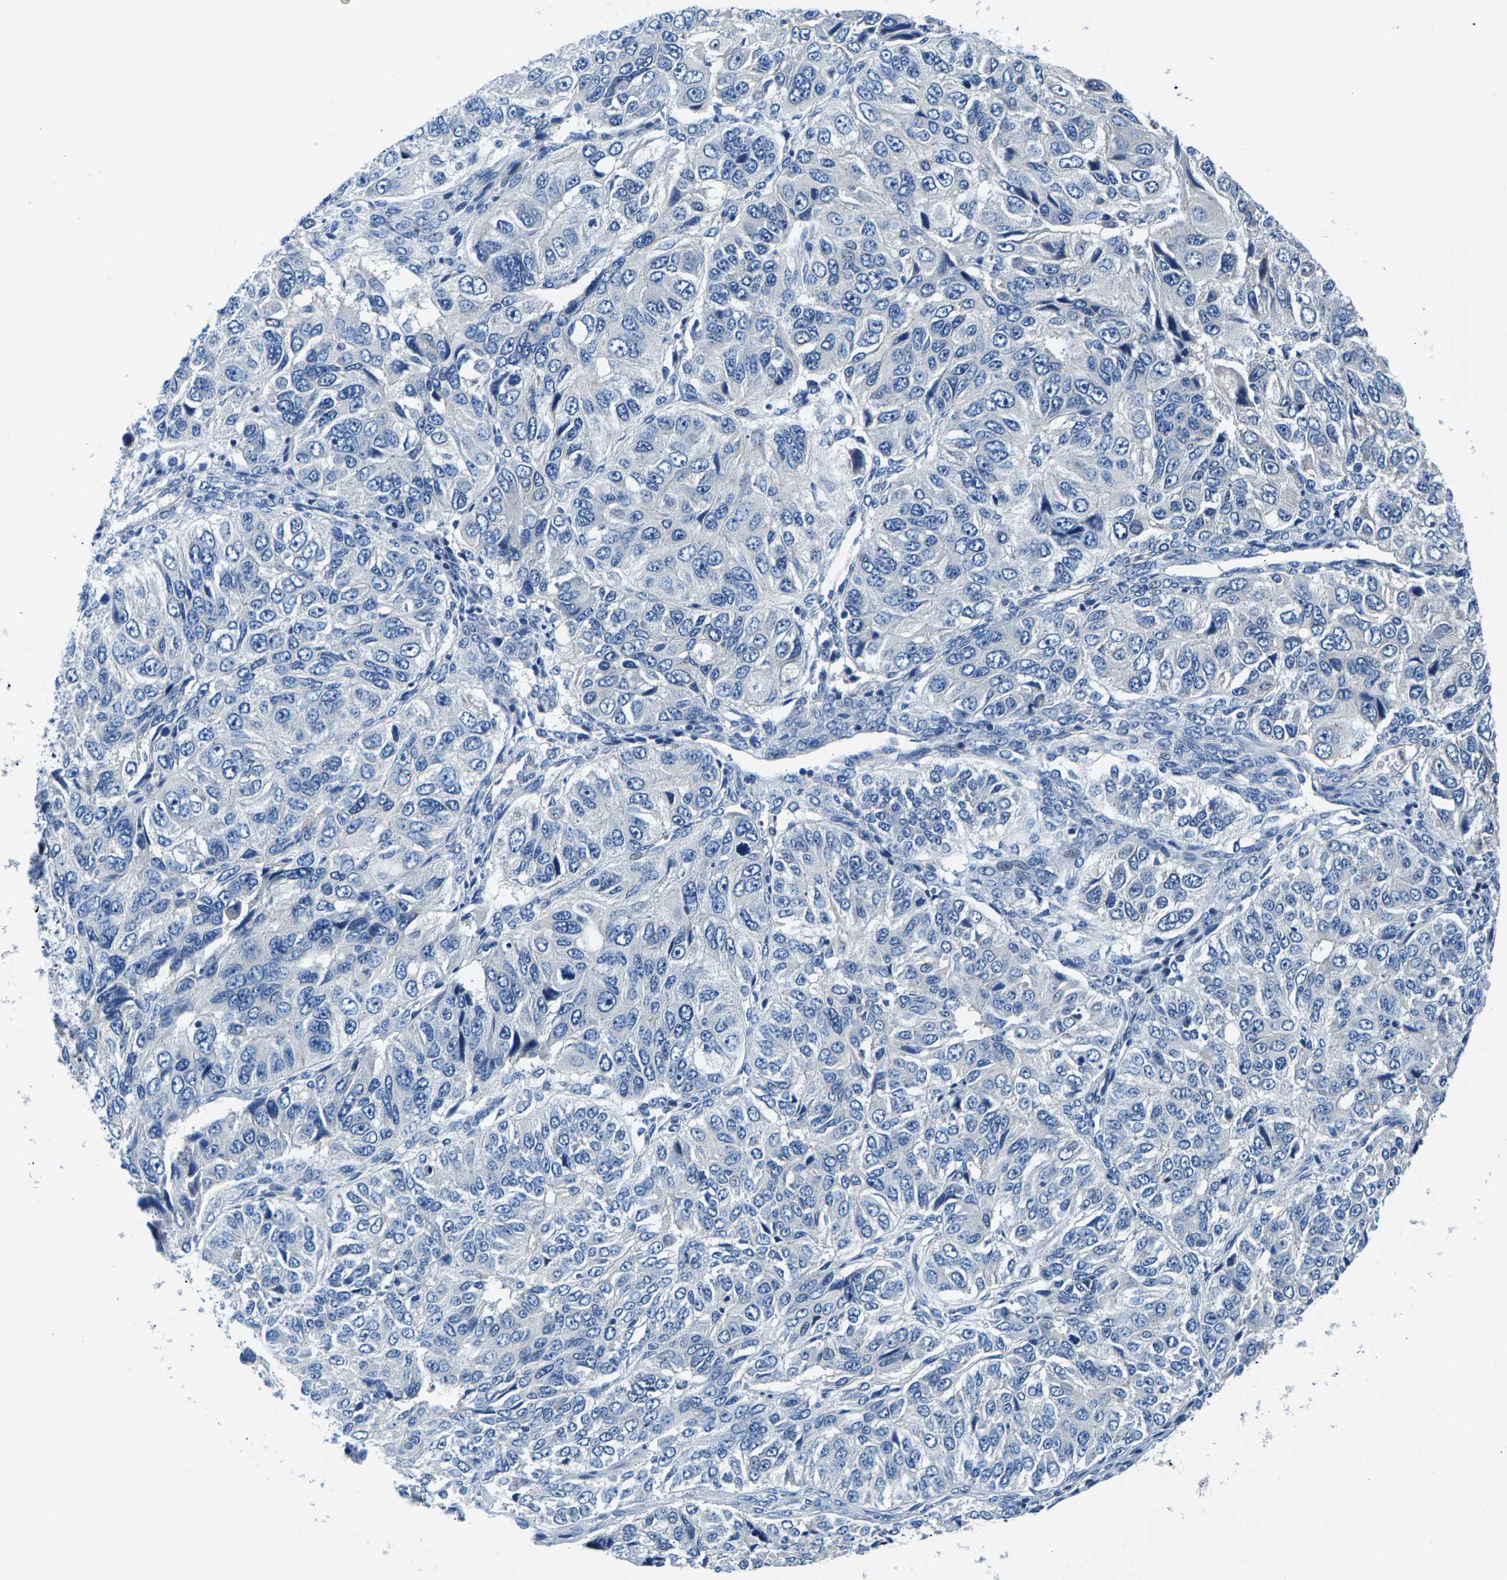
{"staining": {"intensity": "negative", "quantity": "none", "location": "none"}, "tissue": "ovarian cancer", "cell_type": "Tumor cells", "image_type": "cancer", "snomed": [{"axis": "morphology", "description": "Carcinoma, endometroid"}, {"axis": "topography", "description": "Ovary"}], "caption": "Tumor cells are negative for brown protein staining in endometroid carcinoma (ovarian).", "gene": "CDRT4", "patient": {"sex": "female", "age": 51}}